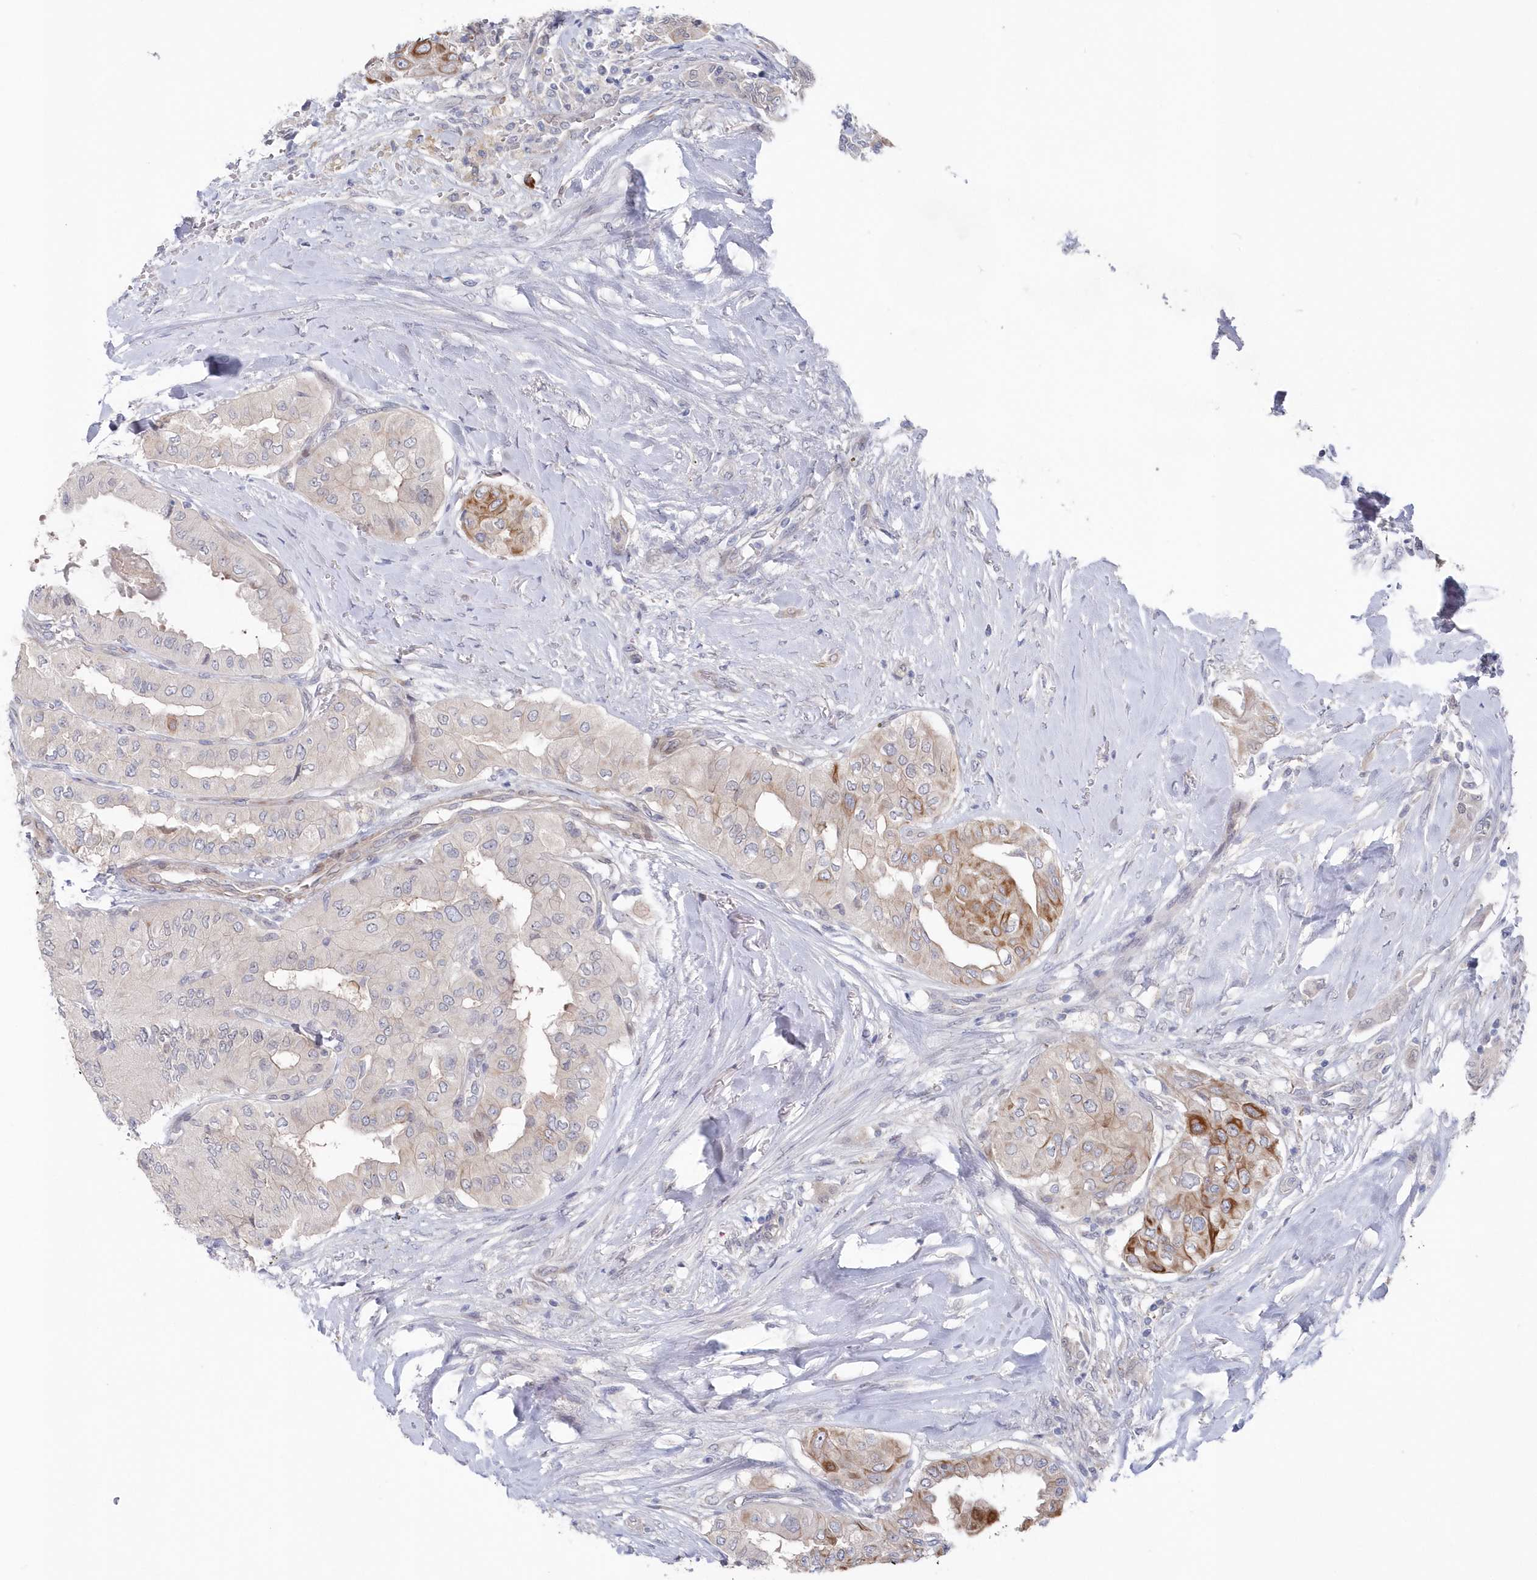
{"staining": {"intensity": "moderate", "quantity": "<25%", "location": "cytoplasmic/membranous"}, "tissue": "thyroid cancer", "cell_type": "Tumor cells", "image_type": "cancer", "snomed": [{"axis": "morphology", "description": "Papillary adenocarcinoma, NOS"}, {"axis": "topography", "description": "Thyroid gland"}], "caption": "Thyroid papillary adenocarcinoma stained with a protein marker demonstrates moderate staining in tumor cells.", "gene": "KIAA1586", "patient": {"sex": "female", "age": 59}}